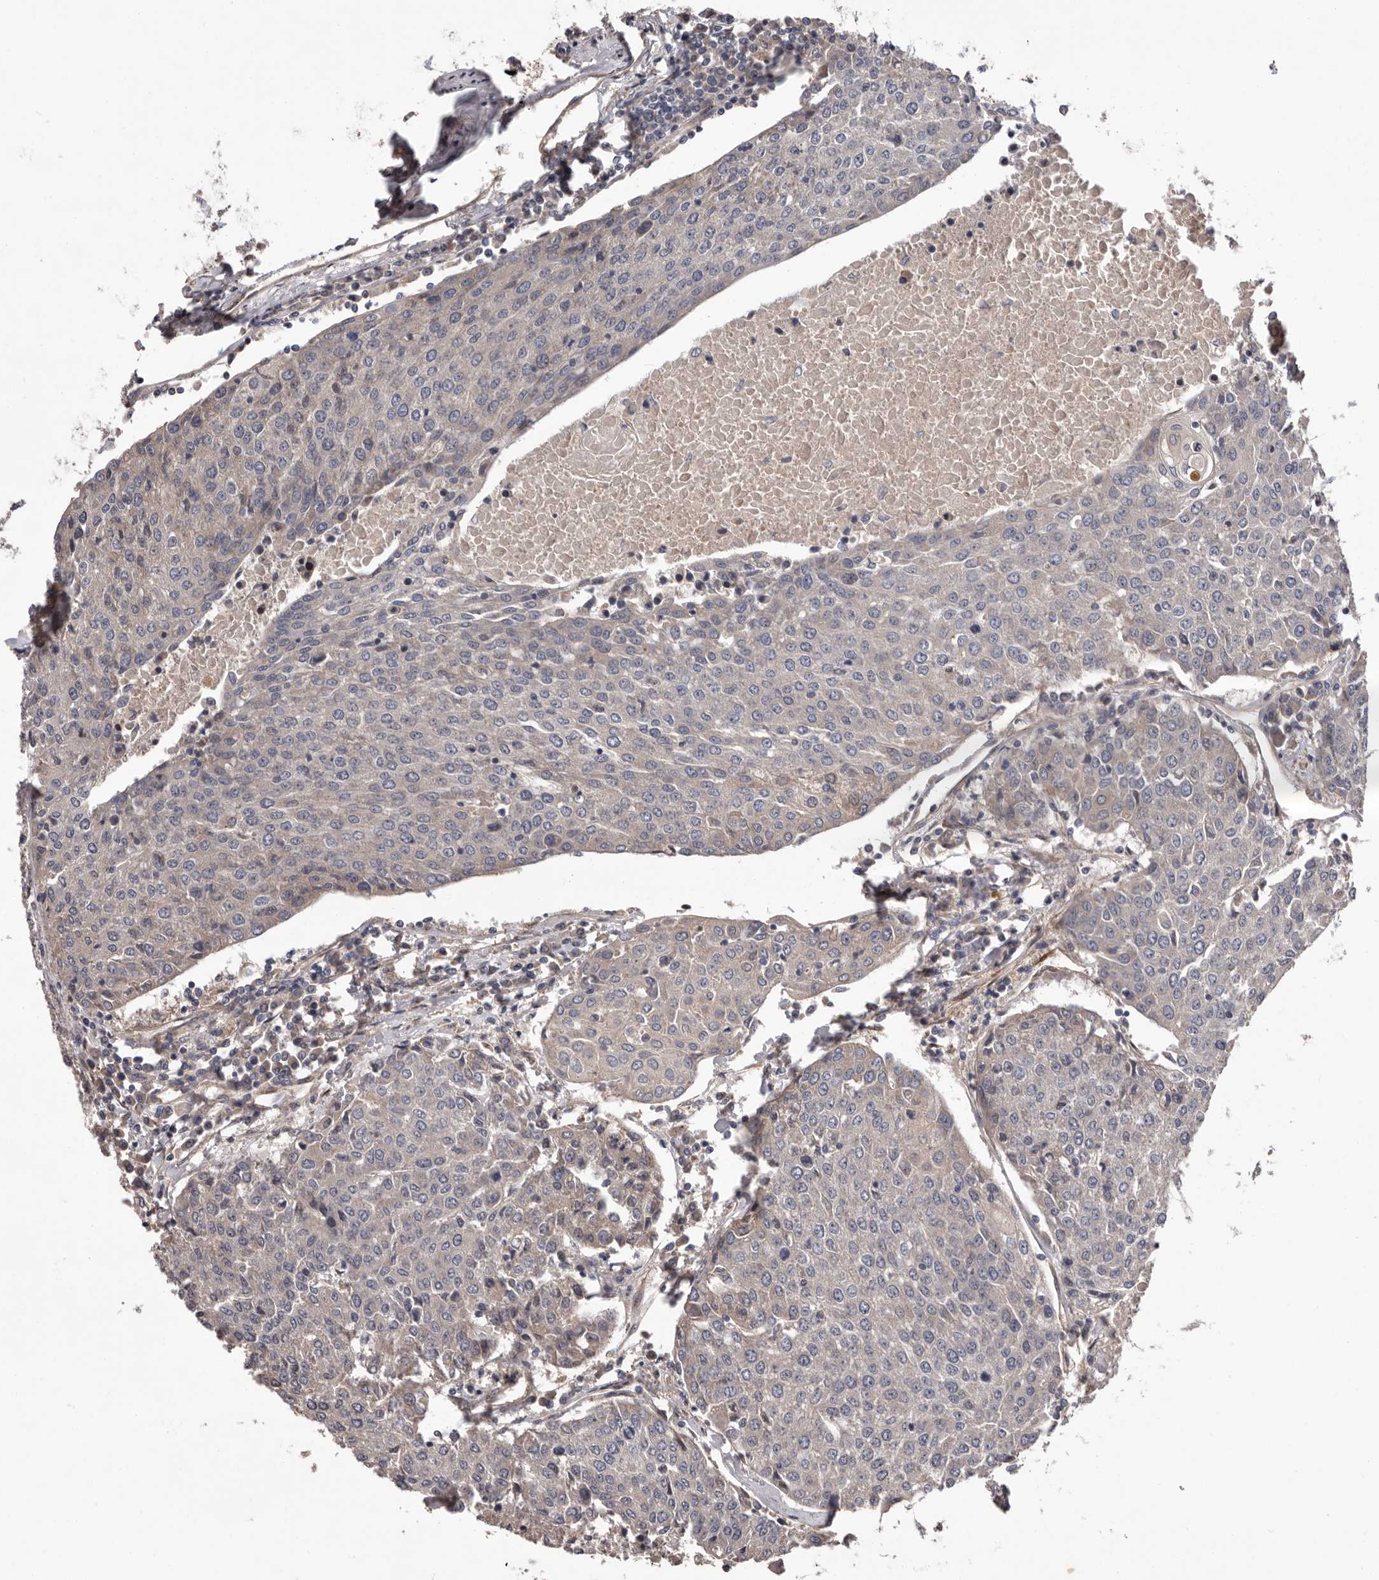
{"staining": {"intensity": "negative", "quantity": "none", "location": "none"}, "tissue": "urothelial cancer", "cell_type": "Tumor cells", "image_type": "cancer", "snomed": [{"axis": "morphology", "description": "Urothelial carcinoma, High grade"}, {"axis": "topography", "description": "Urinary bladder"}], "caption": "There is no significant positivity in tumor cells of urothelial cancer. (DAB (3,3'-diaminobenzidine) immunohistochemistry (IHC) with hematoxylin counter stain).", "gene": "PRKD1", "patient": {"sex": "female", "age": 85}}